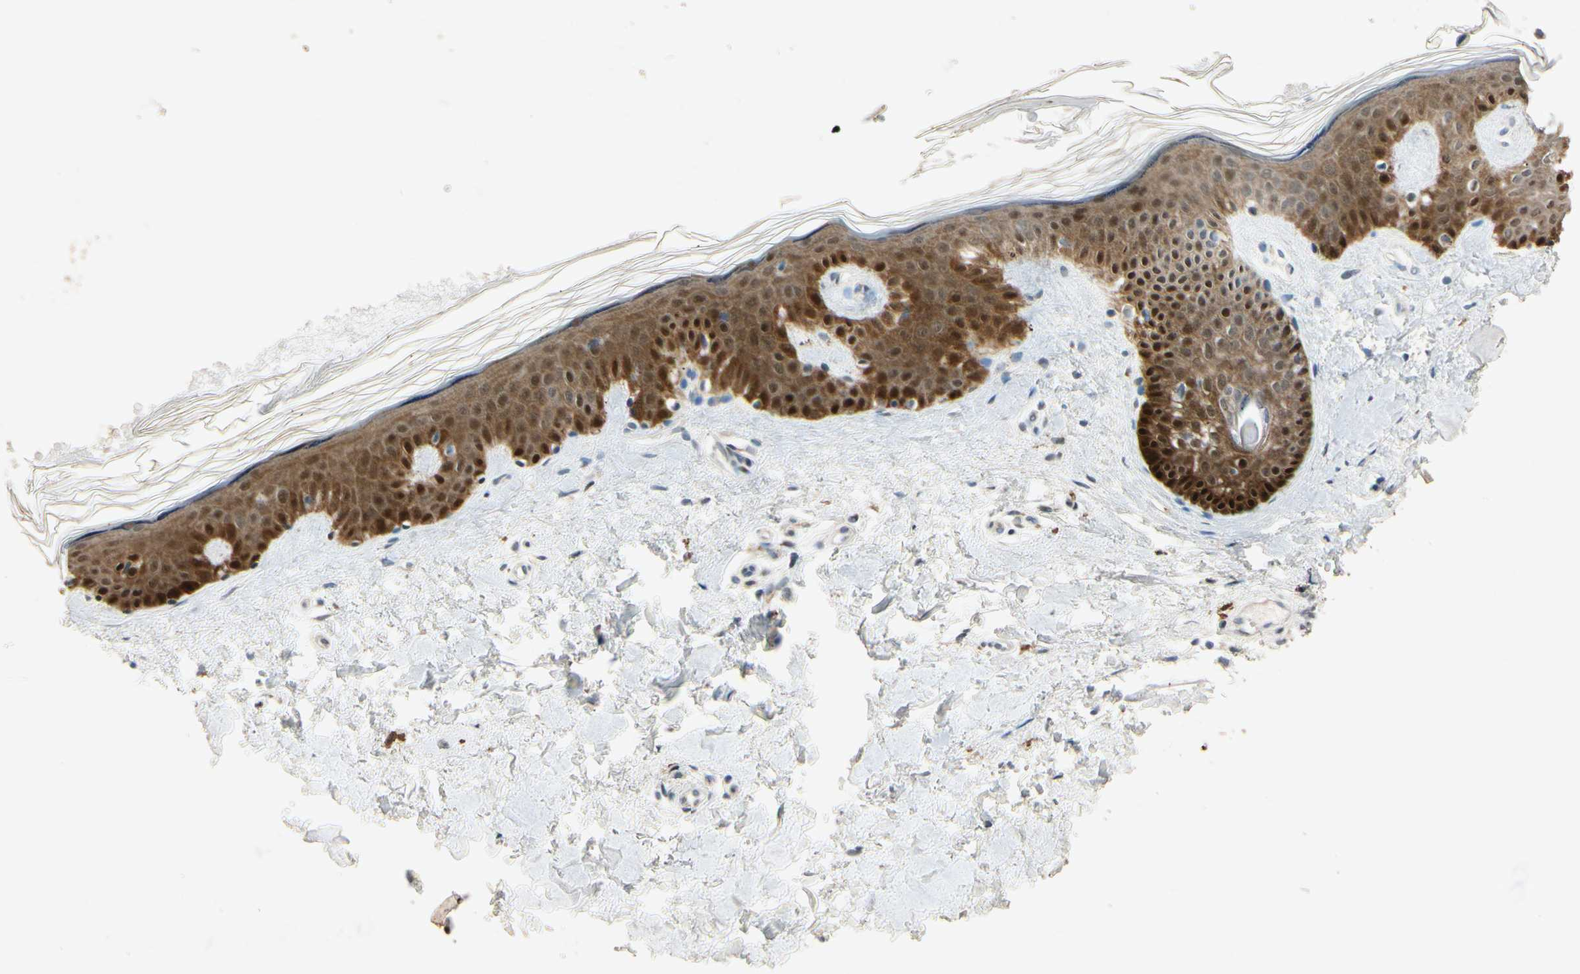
{"staining": {"intensity": "negative", "quantity": "none", "location": "none"}, "tissue": "skin", "cell_type": "Fibroblasts", "image_type": "normal", "snomed": [{"axis": "morphology", "description": "Normal tissue, NOS"}, {"axis": "topography", "description": "Skin"}], "caption": "Immunohistochemistry of benign skin reveals no staining in fibroblasts.", "gene": "HSPA1B", "patient": {"sex": "male", "age": 67}}